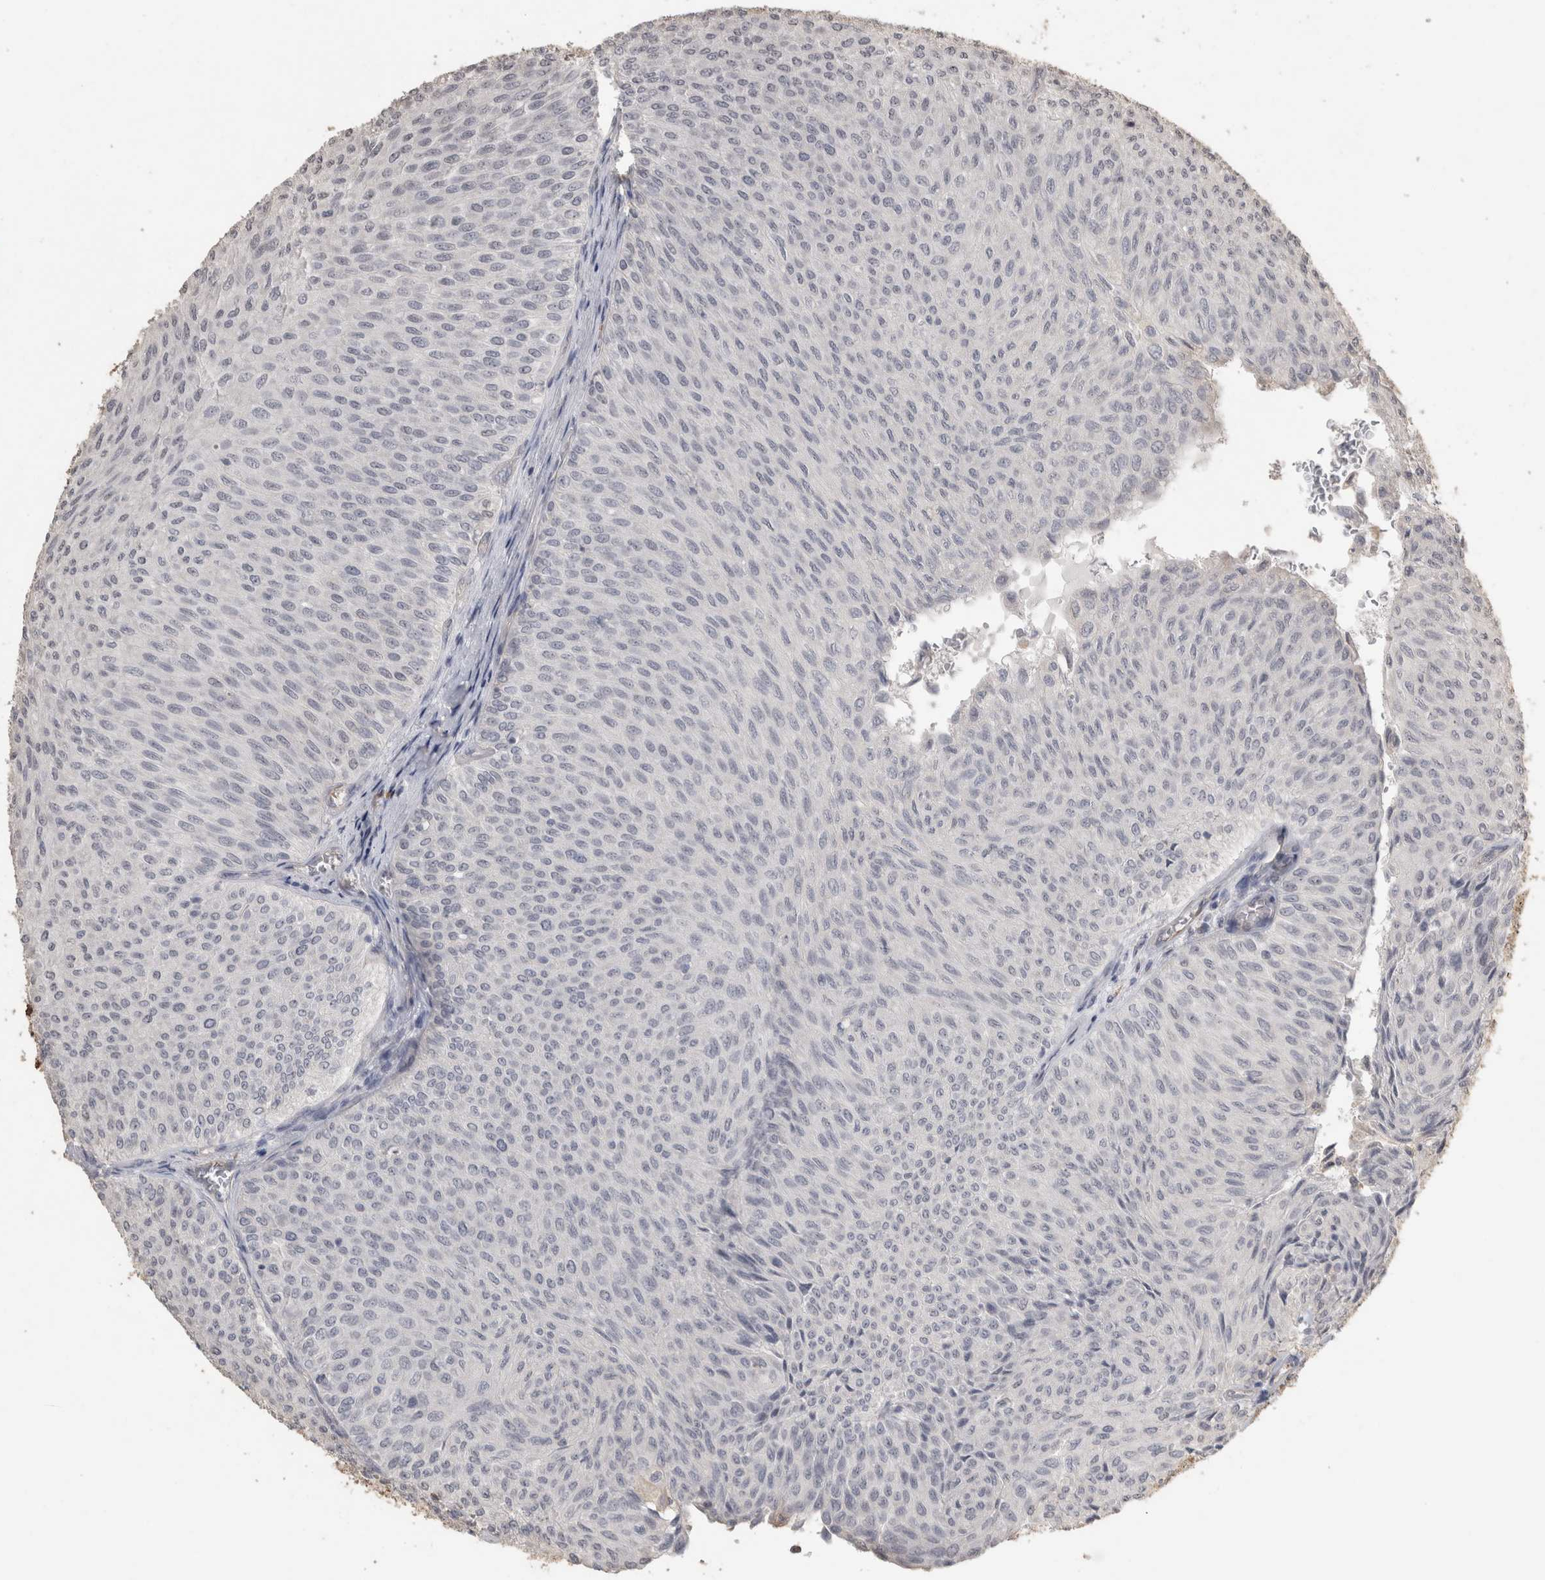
{"staining": {"intensity": "negative", "quantity": "none", "location": "none"}, "tissue": "urothelial cancer", "cell_type": "Tumor cells", "image_type": "cancer", "snomed": [{"axis": "morphology", "description": "Urothelial carcinoma, Low grade"}, {"axis": "topography", "description": "Urinary bladder"}], "caption": "High power microscopy micrograph of an immunohistochemistry image of urothelial cancer, revealing no significant expression in tumor cells.", "gene": "REPS2", "patient": {"sex": "male", "age": 78}}